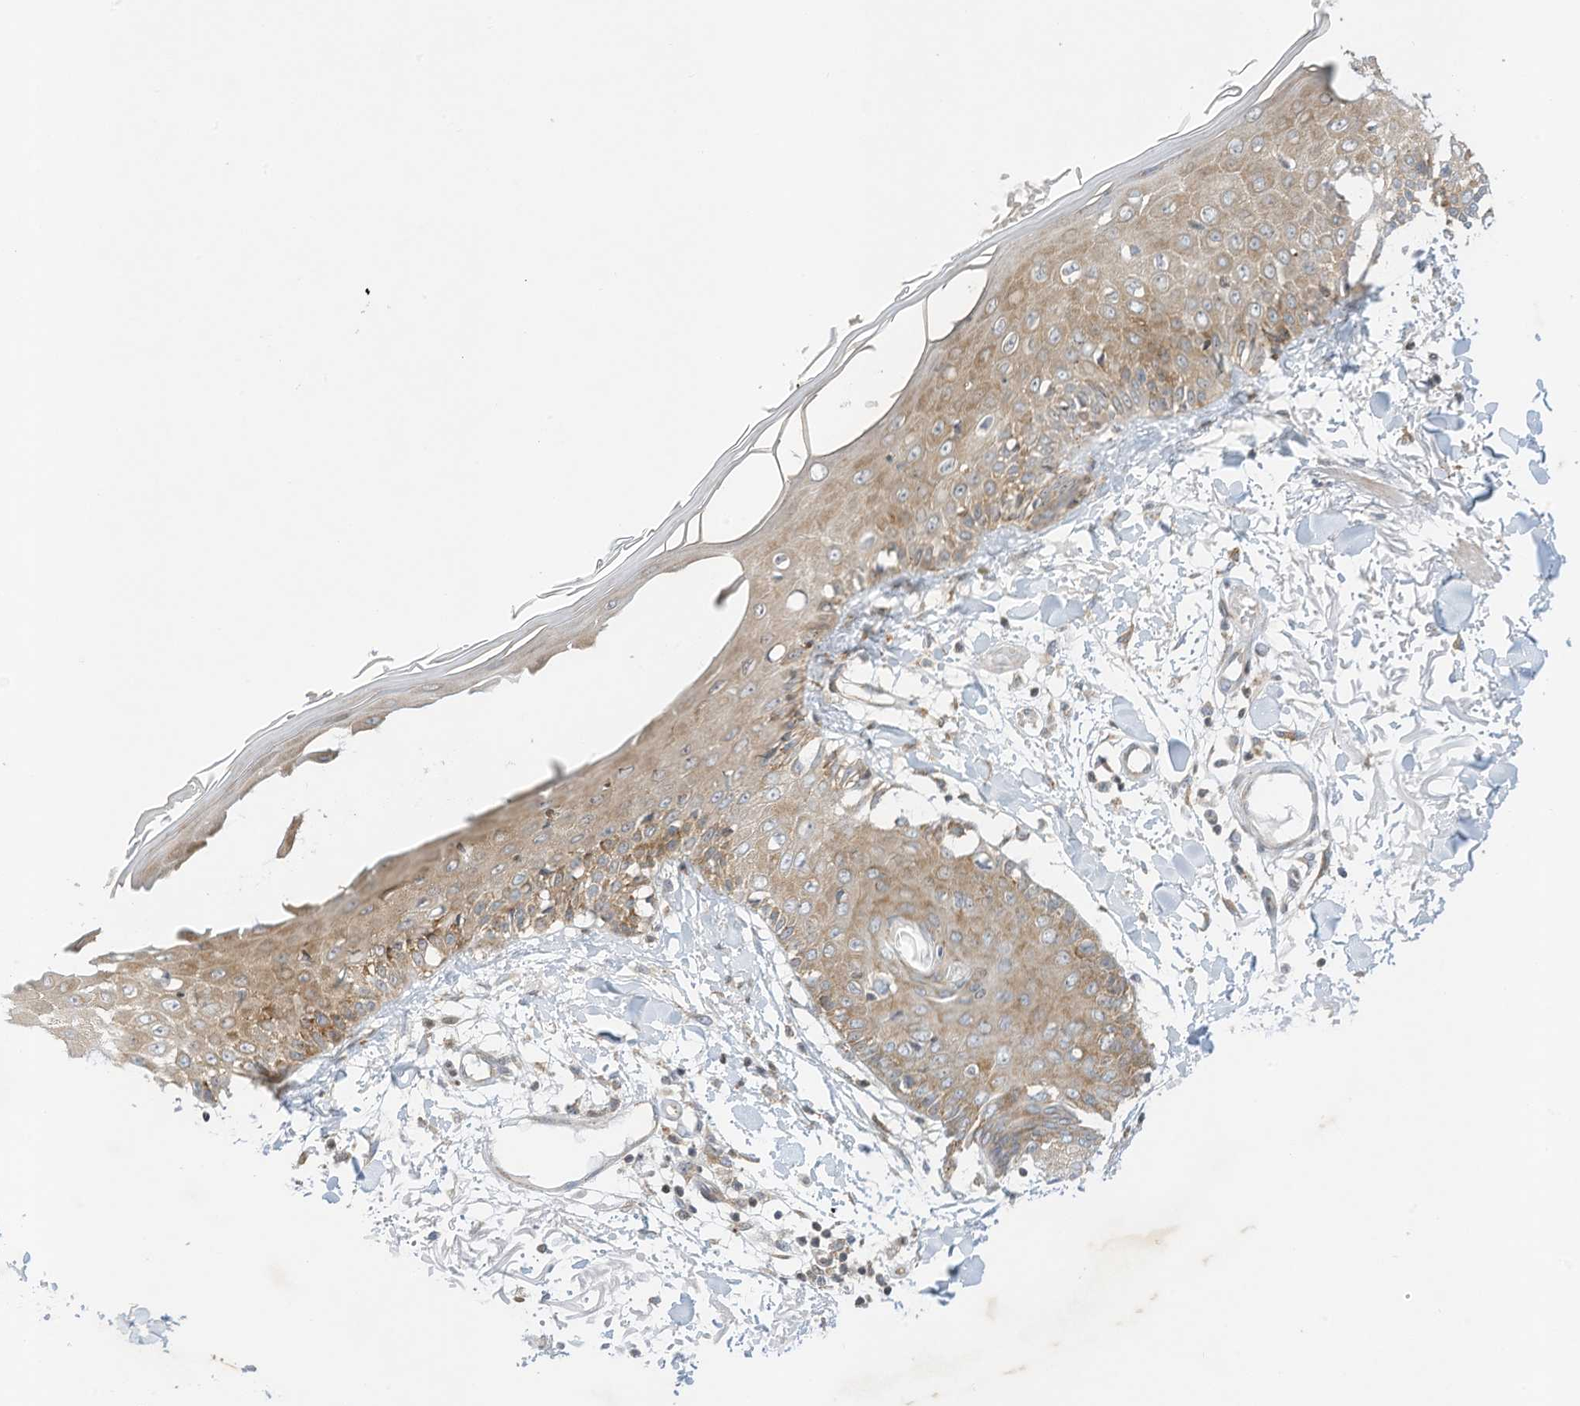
{"staining": {"intensity": "weak", "quantity": ">75%", "location": "cytoplasmic/membranous"}, "tissue": "skin", "cell_type": "Fibroblasts", "image_type": "normal", "snomed": [{"axis": "morphology", "description": "Normal tissue, NOS"}, {"axis": "morphology", "description": "Squamous cell carcinoma, NOS"}, {"axis": "topography", "description": "Skin"}, {"axis": "topography", "description": "Peripheral nerve tissue"}], "caption": "Protein staining displays weak cytoplasmic/membranous positivity in about >75% of fibroblasts in unremarkable skin. (DAB = brown stain, brightfield microscopy at high magnification).", "gene": "EDF1", "patient": {"sex": "male", "age": 83}}